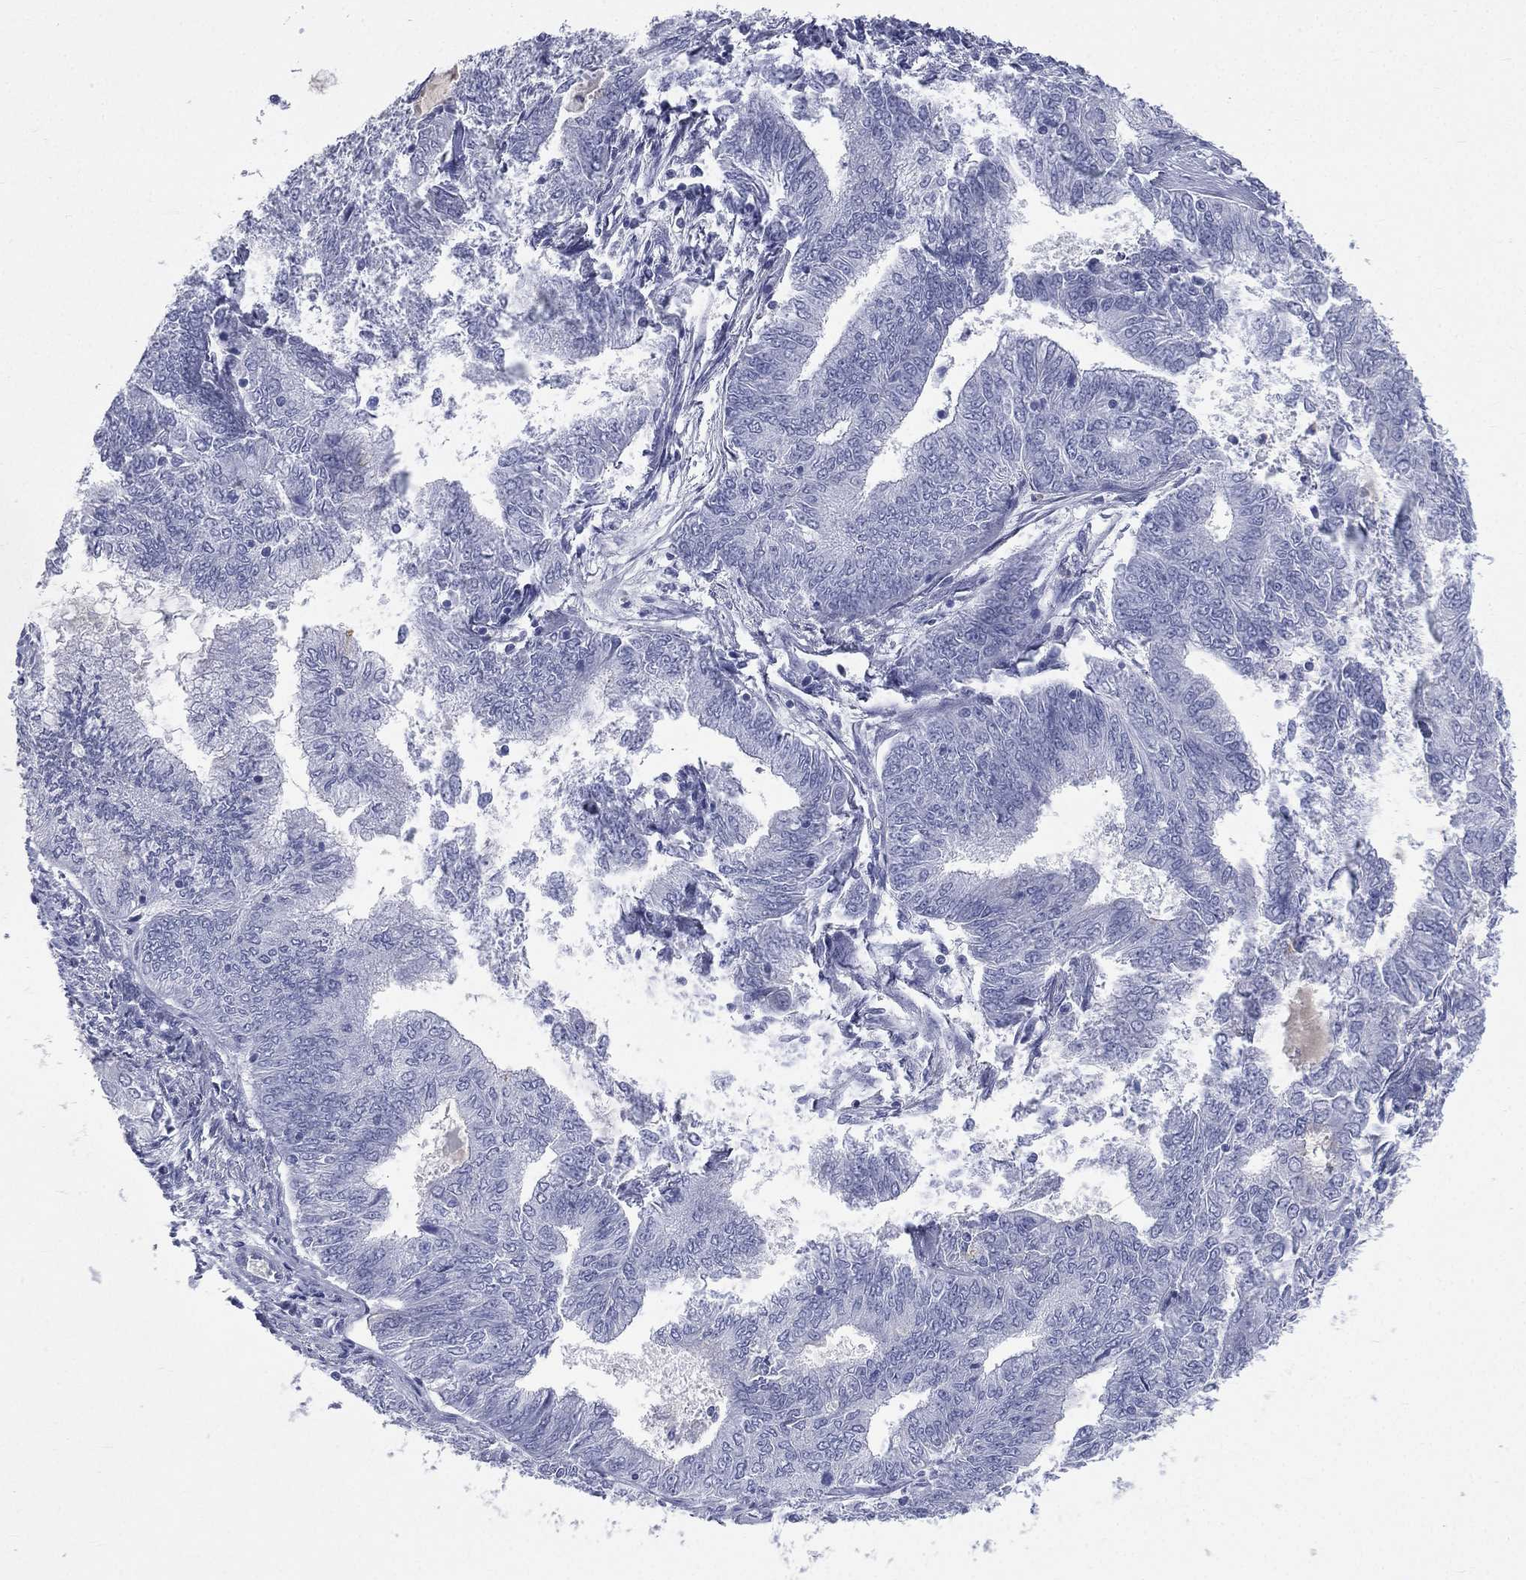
{"staining": {"intensity": "negative", "quantity": "none", "location": "none"}, "tissue": "endometrial cancer", "cell_type": "Tumor cells", "image_type": "cancer", "snomed": [{"axis": "morphology", "description": "Adenocarcinoma, NOS"}, {"axis": "topography", "description": "Endometrium"}], "caption": "Photomicrograph shows no protein expression in tumor cells of endometrial adenocarcinoma tissue. (Brightfield microscopy of DAB (3,3'-diaminobenzidine) immunohistochemistry at high magnification).", "gene": "HP", "patient": {"sex": "female", "age": 62}}